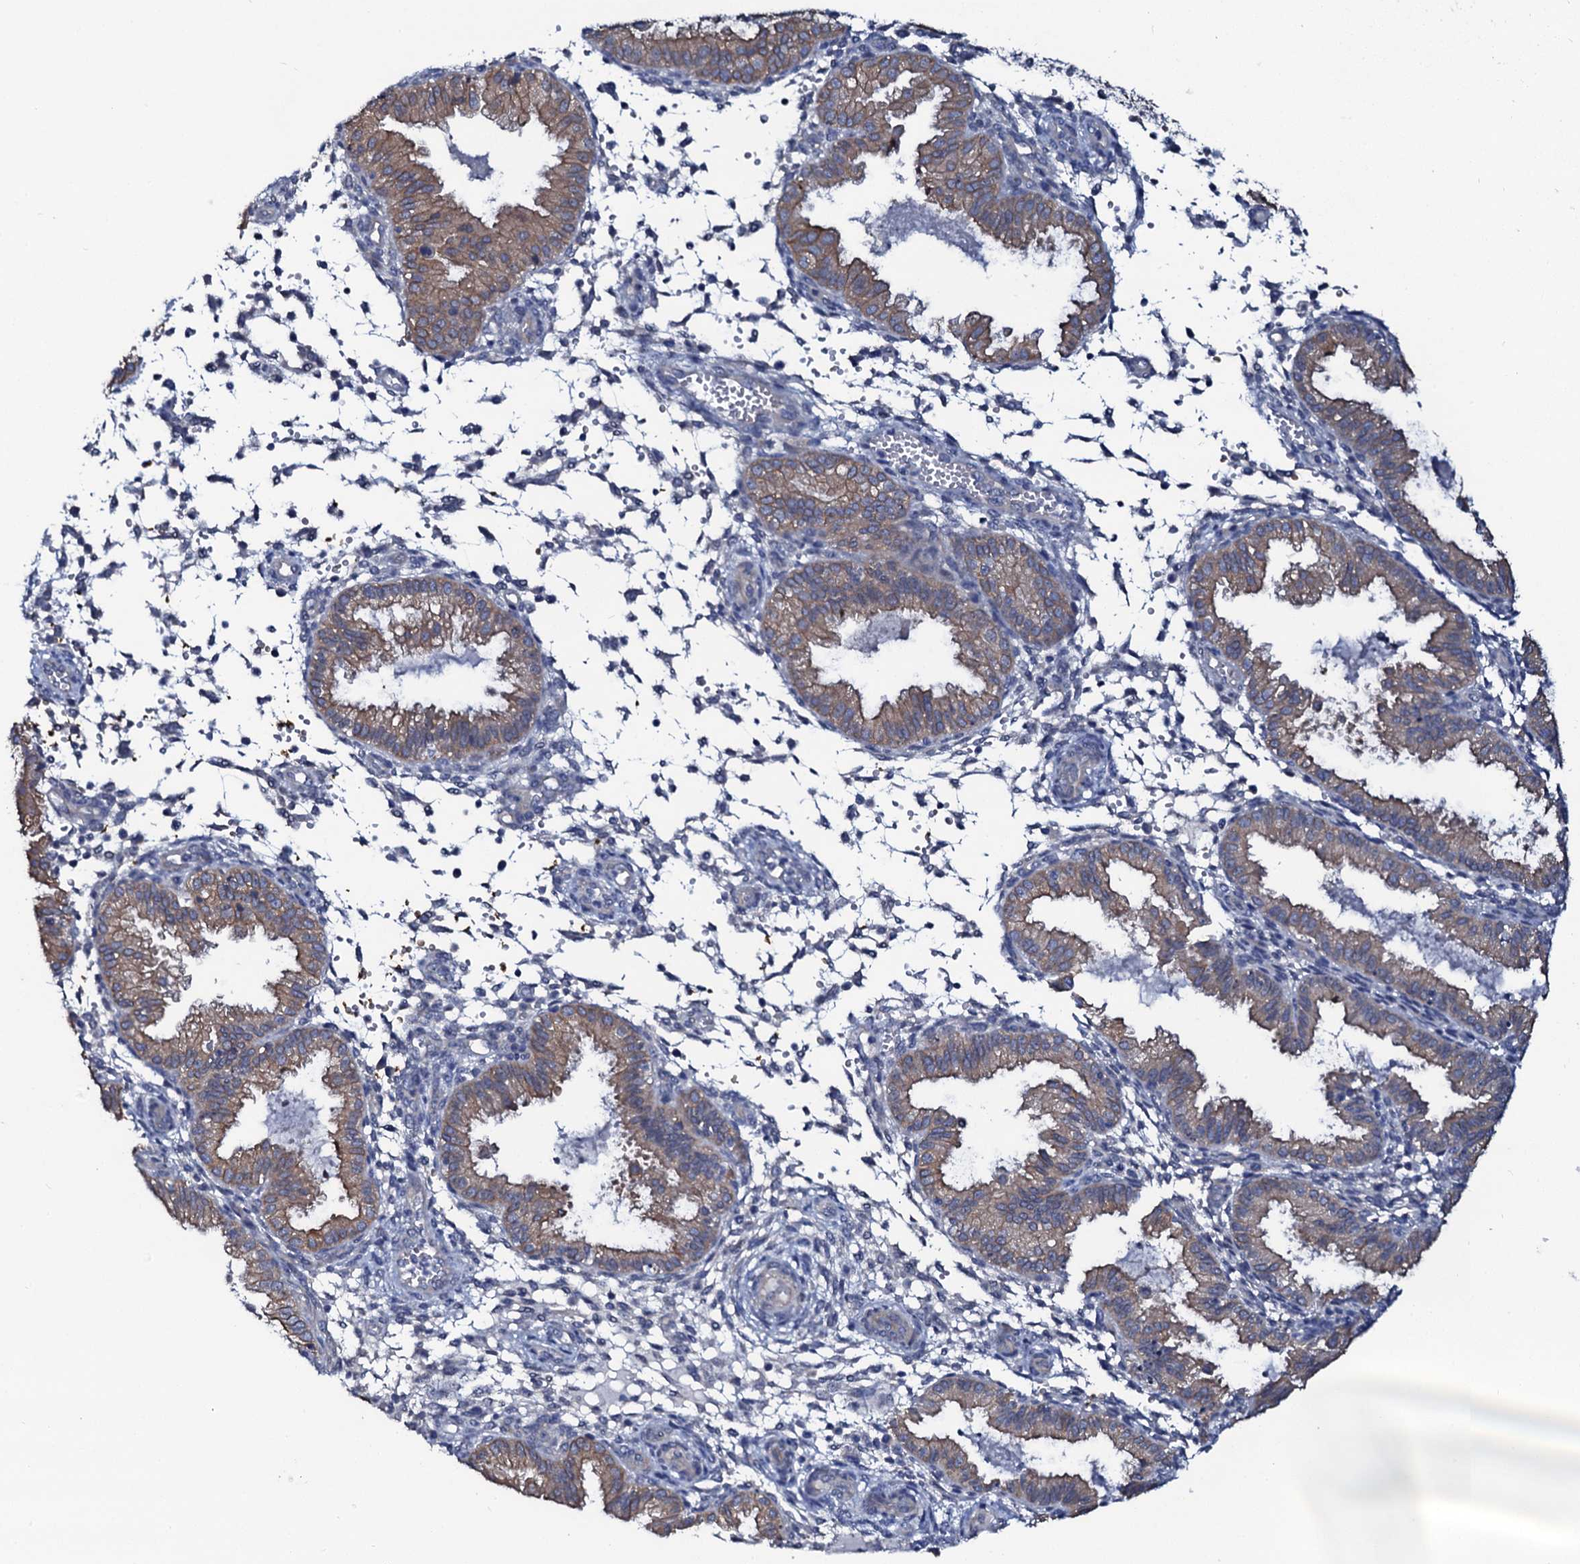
{"staining": {"intensity": "negative", "quantity": "none", "location": "none"}, "tissue": "endometrium", "cell_type": "Cells in endometrial stroma", "image_type": "normal", "snomed": [{"axis": "morphology", "description": "Normal tissue, NOS"}, {"axis": "topography", "description": "Endometrium"}], "caption": "Image shows no significant protein expression in cells in endometrial stroma of unremarkable endometrium. (DAB immunohistochemistry (IHC), high magnification).", "gene": "C10orf88", "patient": {"sex": "female", "age": 33}}